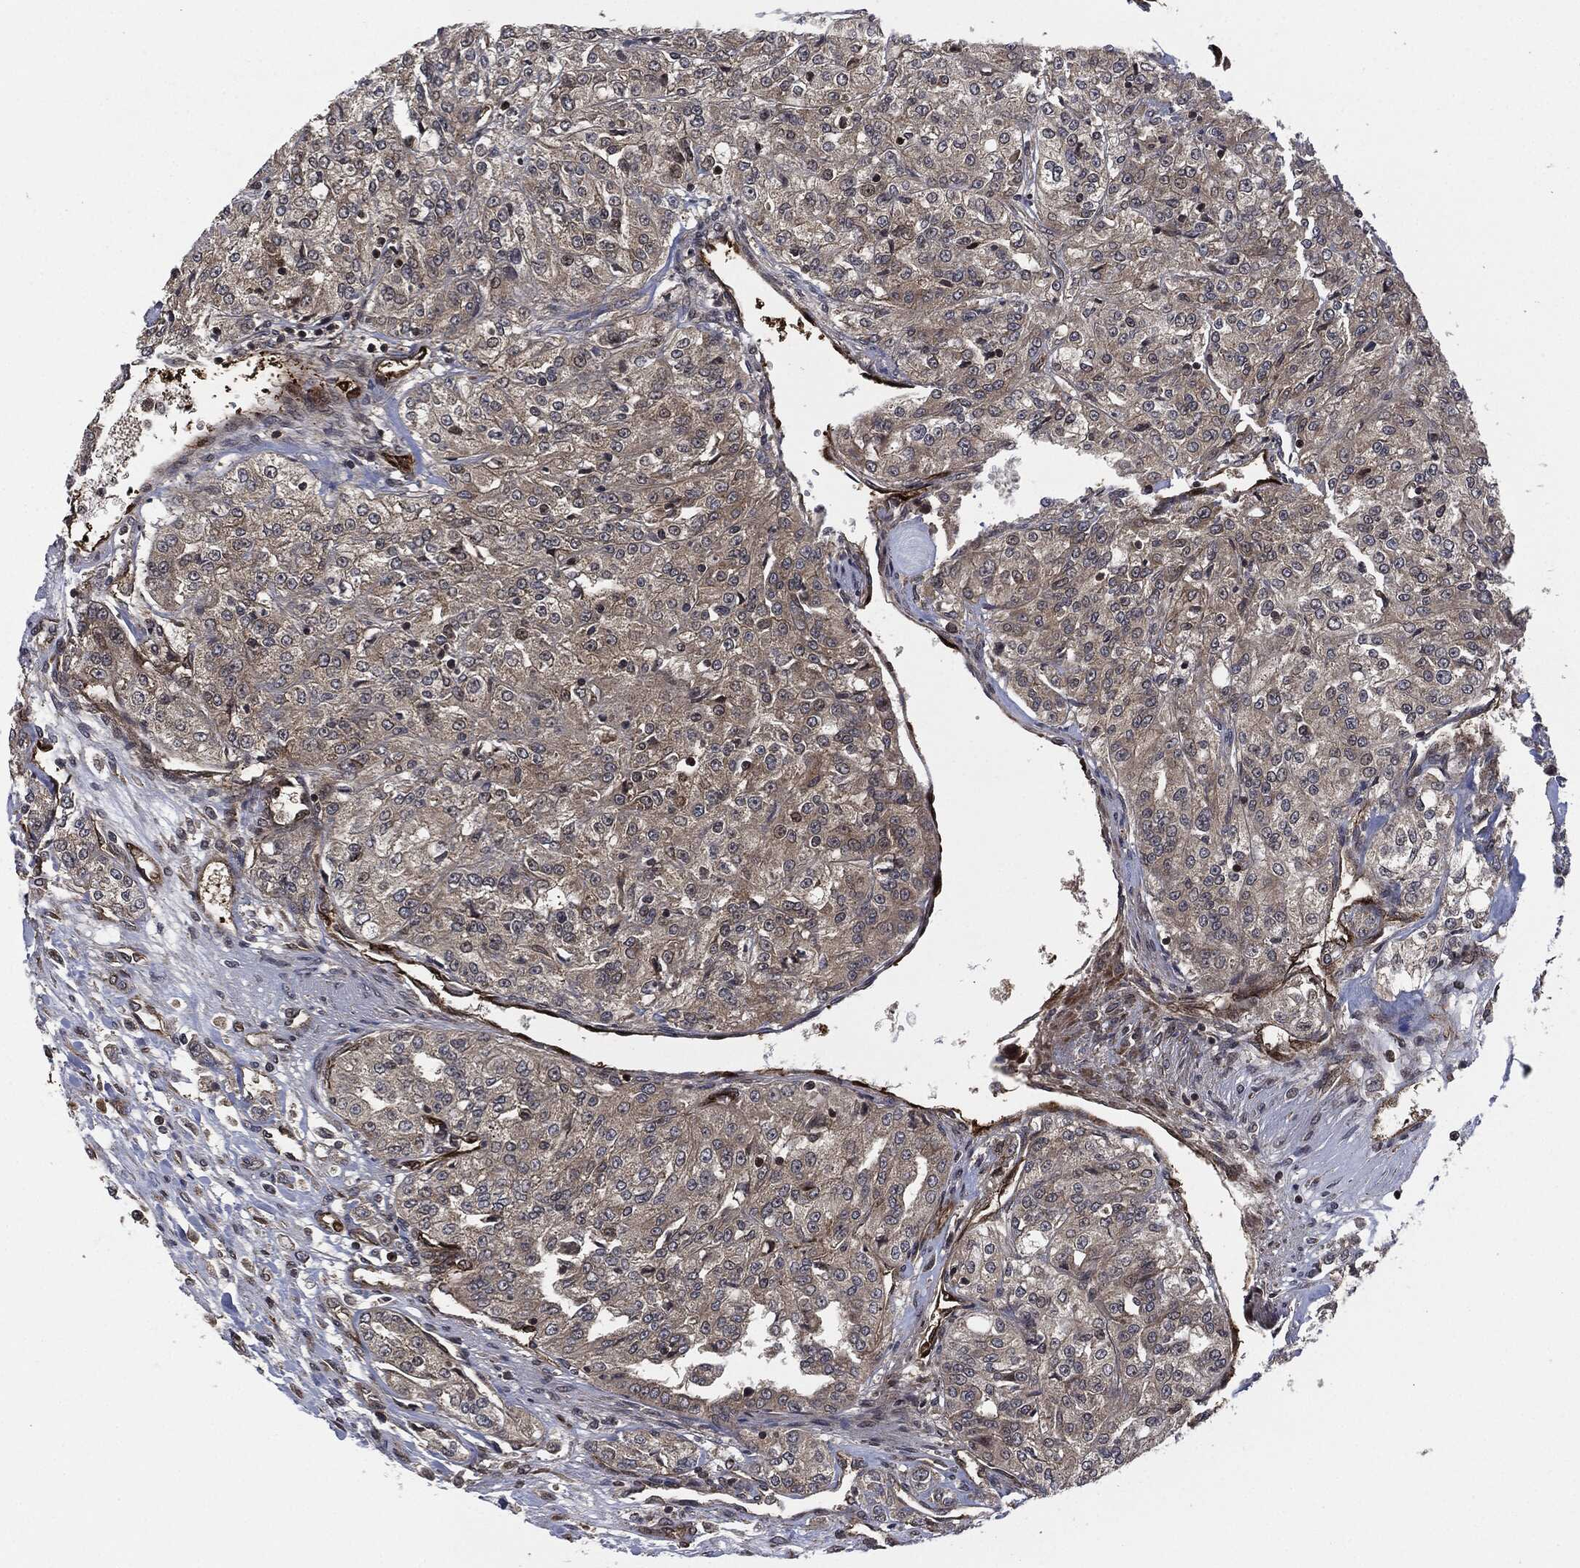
{"staining": {"intensity": "weak", "quantity": "<25%", "location": "cytoplasmic/membranous"}, "tissue": "renal cancer", "cell_type": "Tumor cells", "image_type": "cancer", "snomed": [{"axis": "morphology", "description": "Adenocarcinoma, NOS"}, {"axis": "topography", "description": "Kidney"}], "caption": "High magnification brightfield microscopy of adenocarcinoma (renal) stained with DAB (brown) and counterstained with hematoxylin (blue): tumor cells show no significant expression.", "gene": "HRAS", "patient": {"sex": "female", "age": 63}}